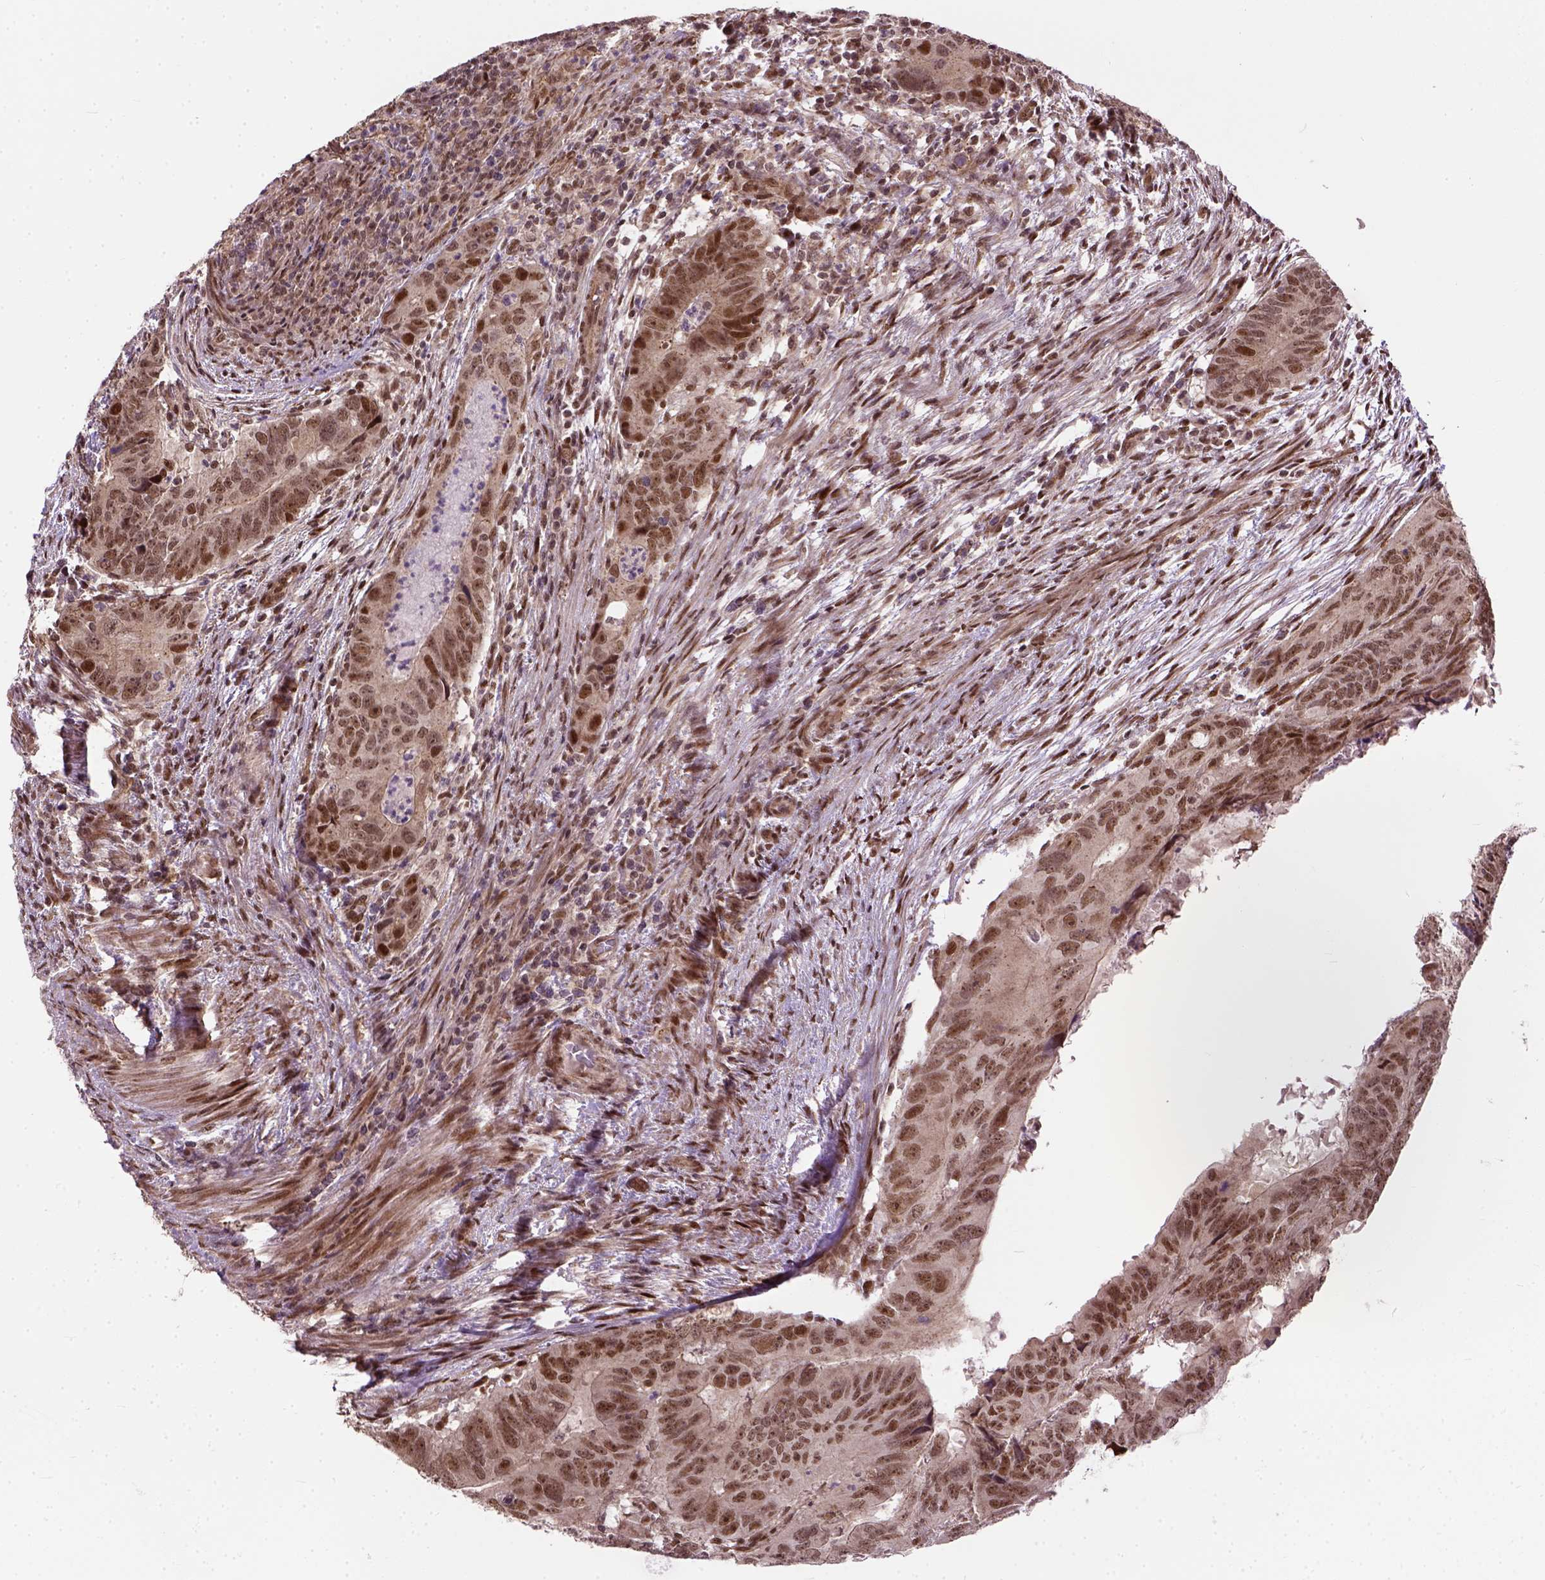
{"staining": {"intensity": "moderate", "quantity": ">75%", "location": "nuclear"}, "tissue": "colorectal cancer", "cell_type": "Tumor cells", "image_type": "cancer", "snomed": [{"axis": "morphology", "description": "Adenocarcinoma, NOS"}, {"axis": "topography", "description": "Colon"}], "caption": "Colorectal cancer (adenocarcinoma) was stained to show a protein in brown. There is medium levels of moderate nuclear positivity in approximately >75% of tumor cells.", "gene": "ZNF630", "patient": {"sex": "male", "age": 79}}